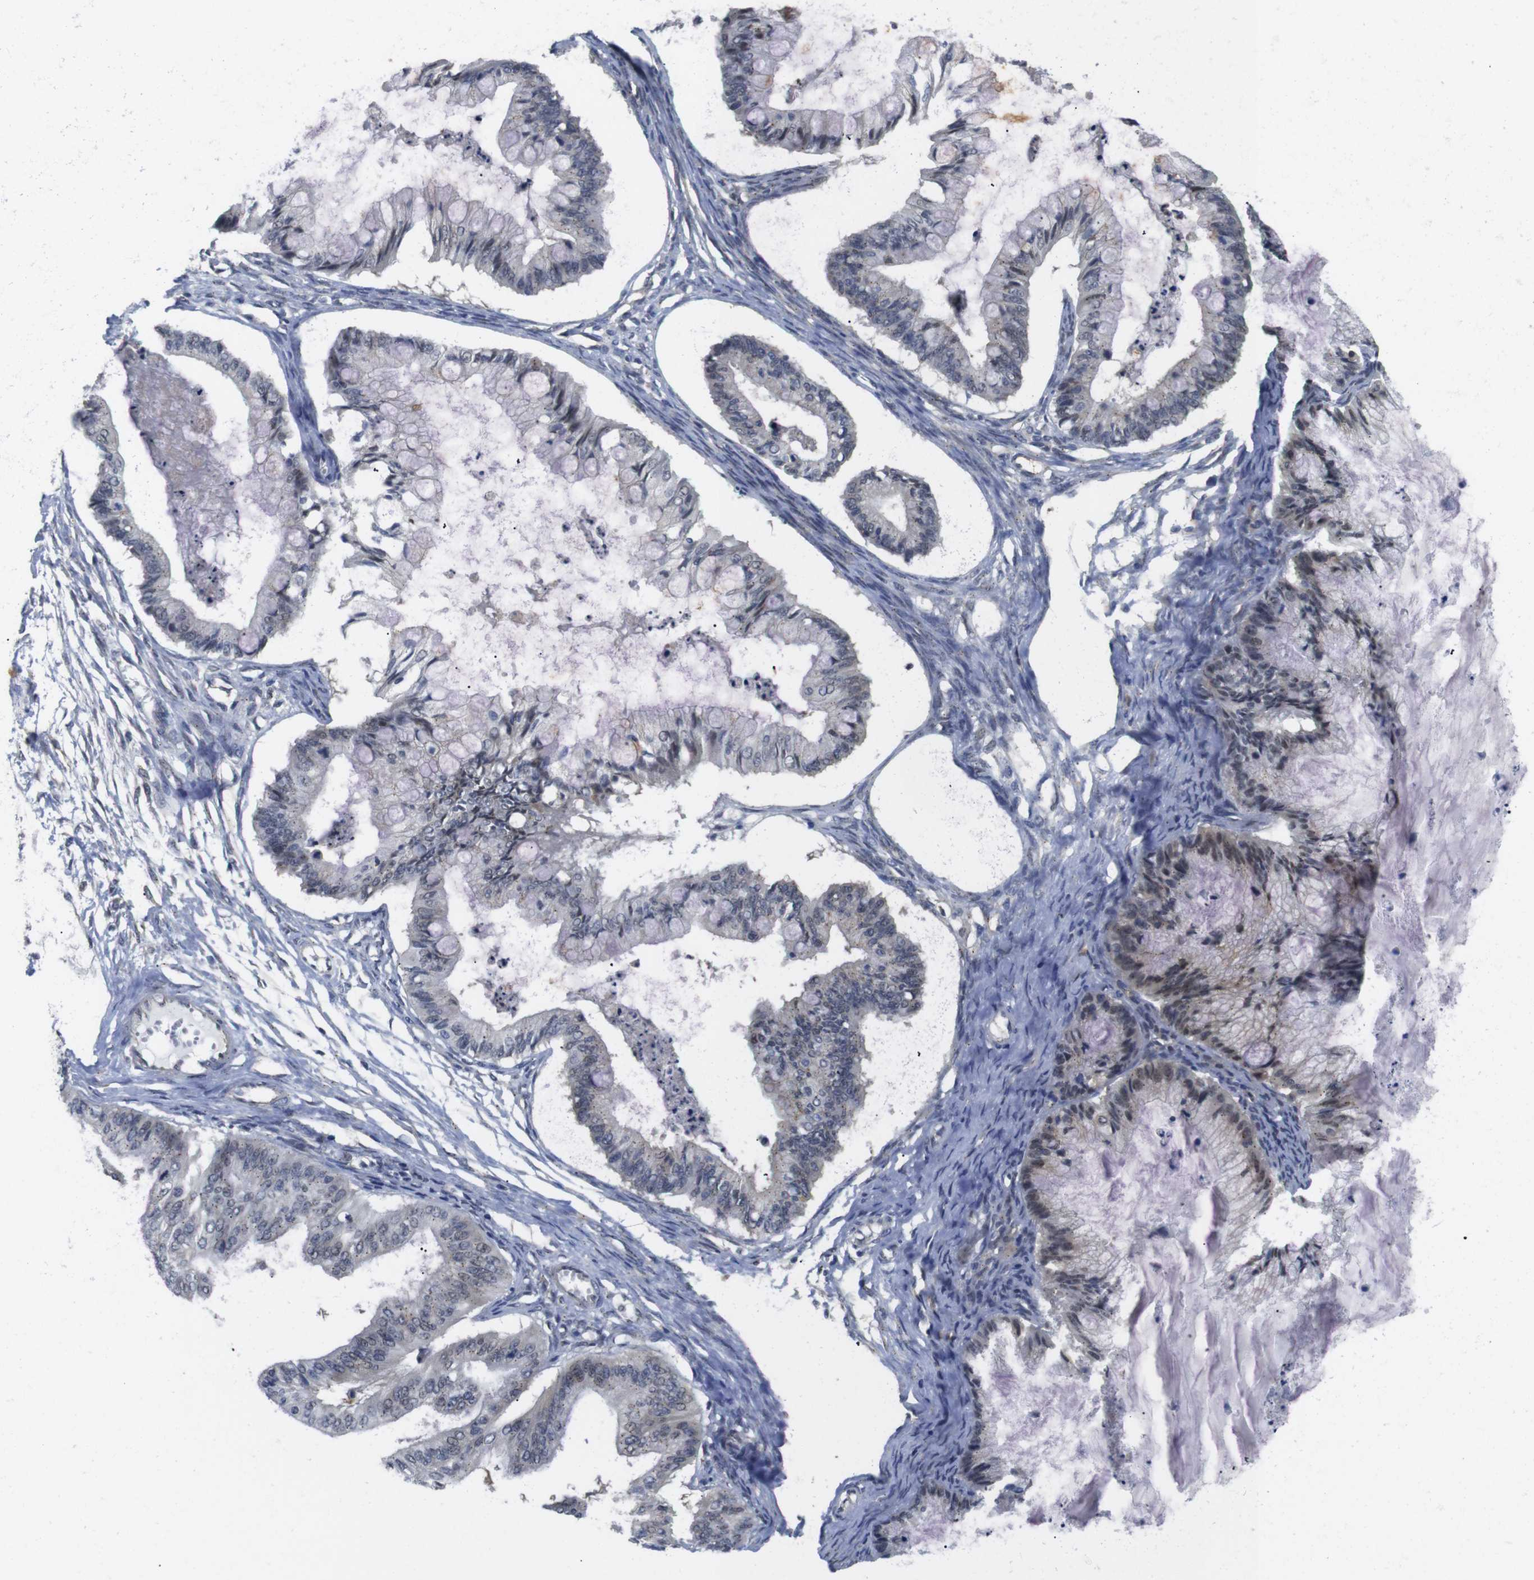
{"staining": {"intensity": "moderate", "quantity": "<25%", "location": "cytoplasmic/membranous,nuclear"}, "tissue": "ovarian cancer", "cell_type": "Tumor cells", "image_type": "cancer", "snomed": [{"axis": "morphology", "description": "Cystadenocarcinoma, mucinous, NOS"}, {"axis": "topography", "description": "Ovary"}], "caption": "The immunohistochemical stain labels moderate cytoplasmic/membranous and nuclear expression in tumor cells of mucinous cystadenocarcinoma (ovarian) tissue.", "gene": "FNTA", "patient": {"sex": "female", "age": 57}}